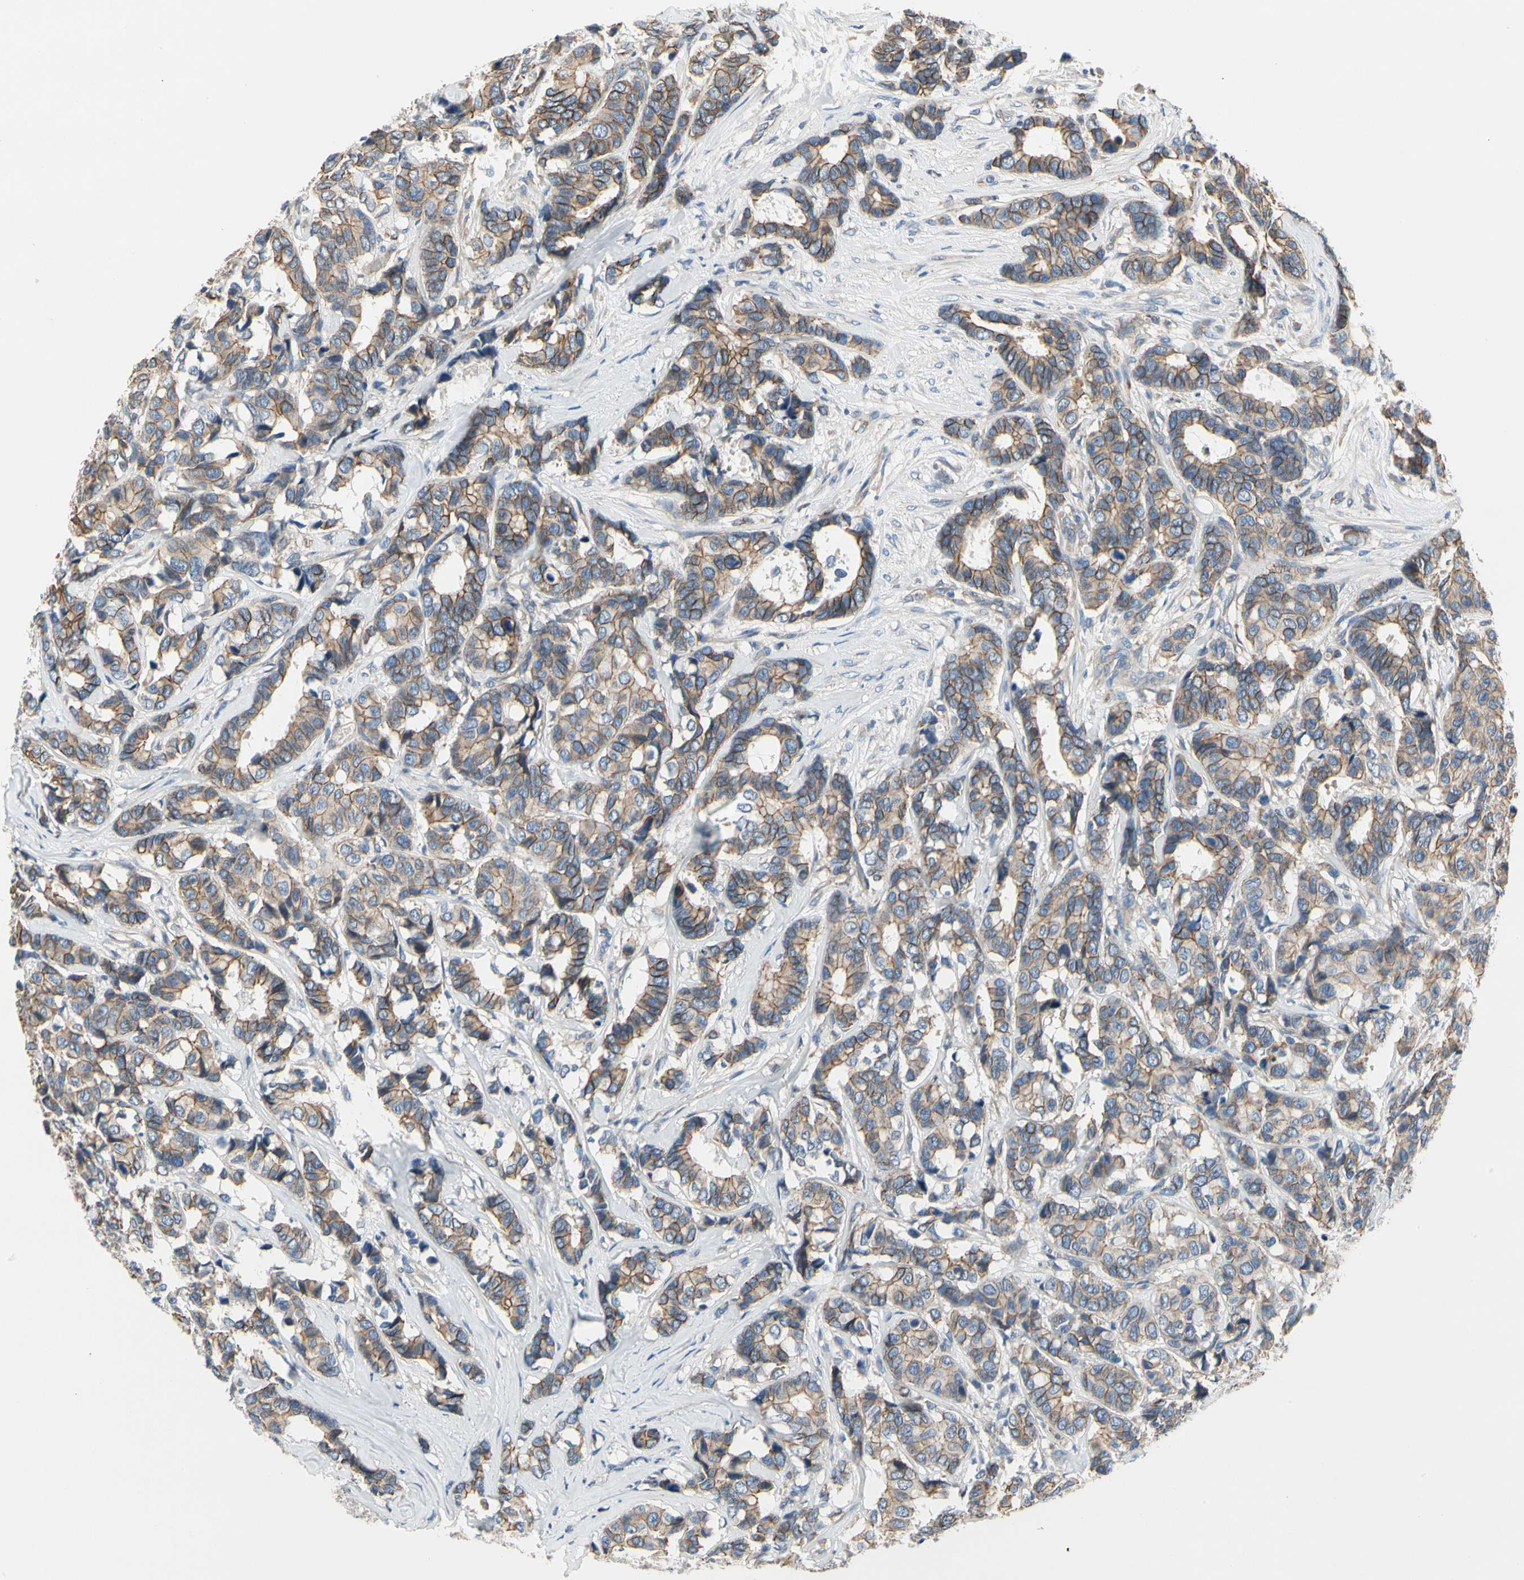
{"staining": {"intensity": "weak", "quantity": ">75%", "location": "cytoplasmic/membranous"}, "tissue": "breast cancer", "cell_type": "Tumor cells", "image_type": "cancer", "snomed": [{"axis": "morphology", "description": "Duct carcinoma"}, {"axis": "topography", "description": "Breast"}], "caption": "Human breast cancer stained with a brown dye reveals weak cytoplasmic/membranous positive expression in approximately >75% of tumor cells.", "gene": "LGR6", "patient": {"sex": "female", "age": 87}}